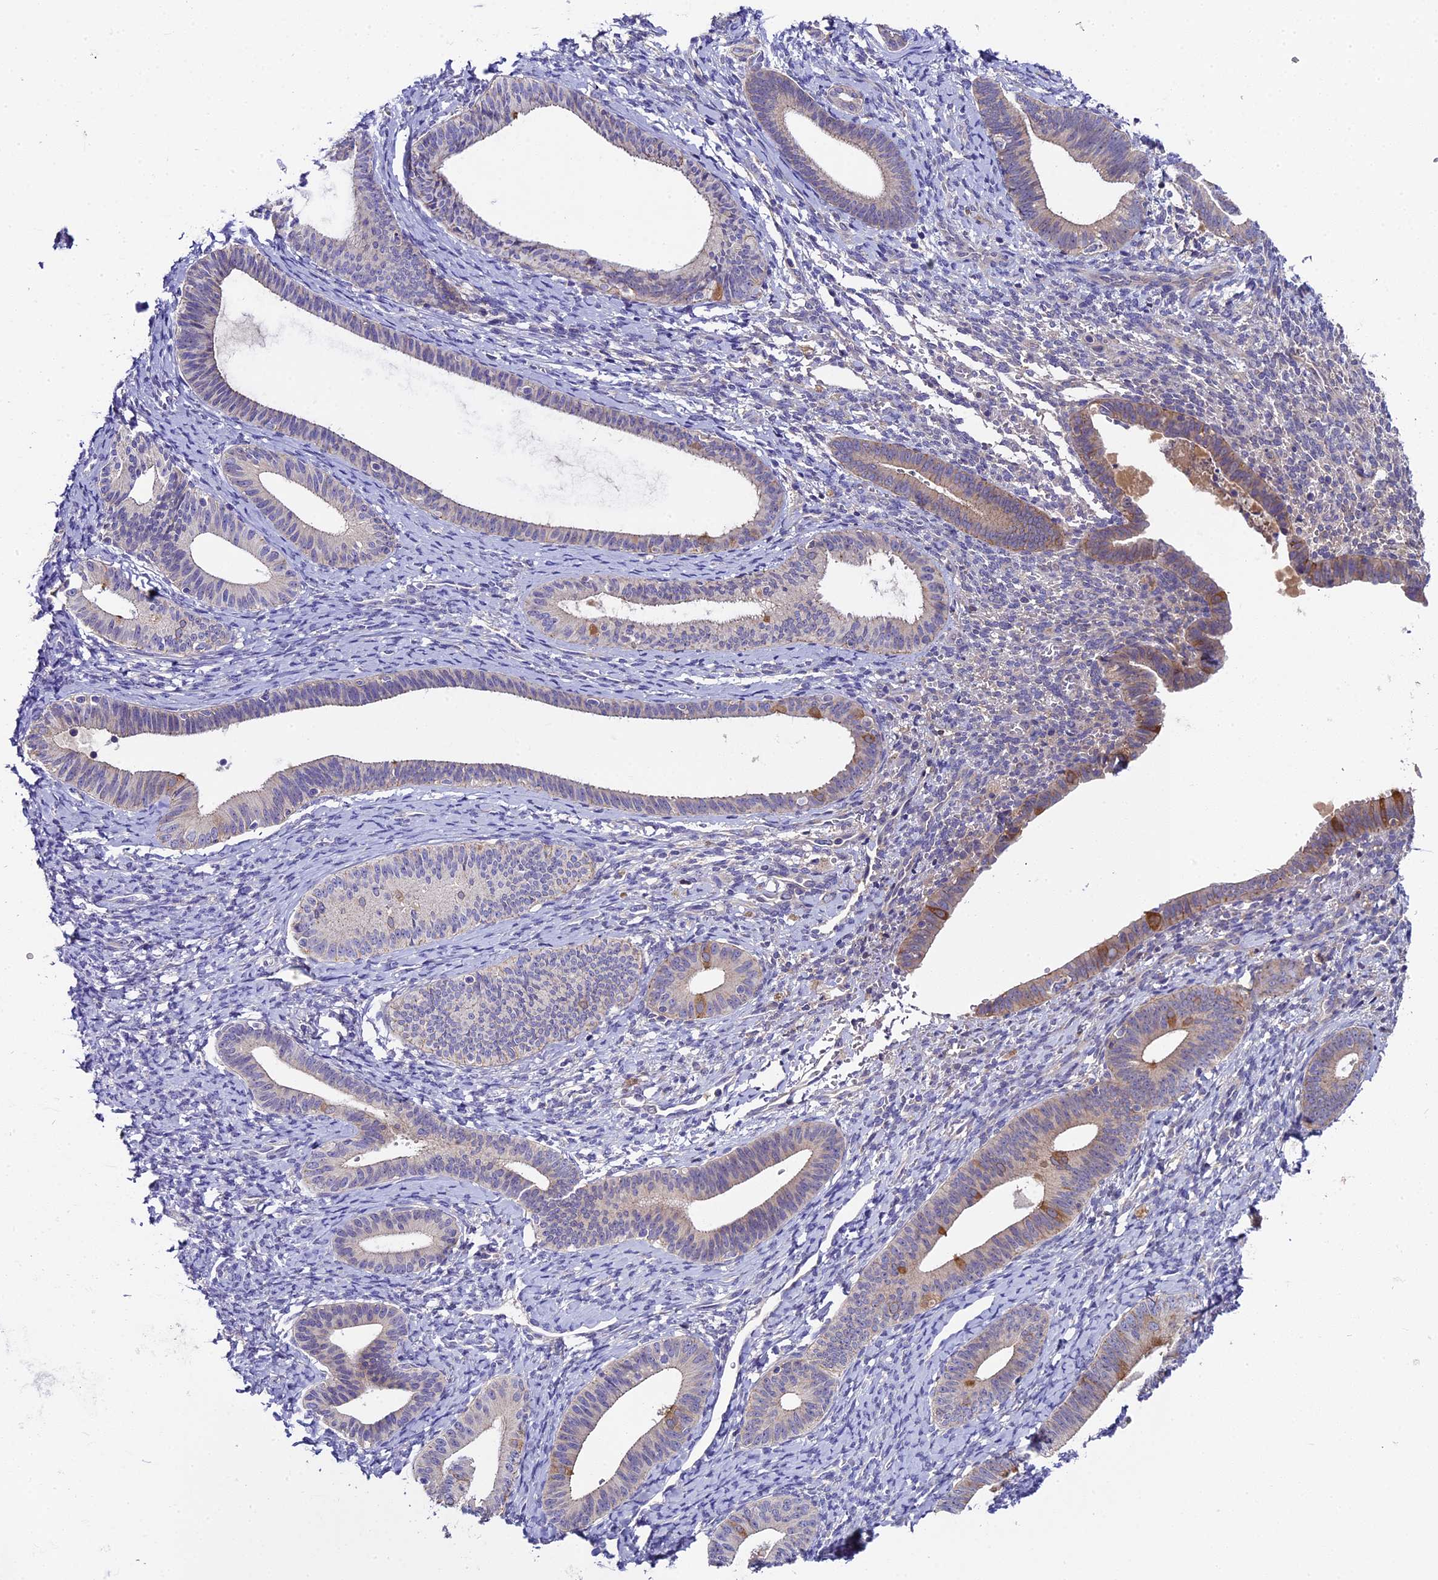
{"staining": {"intensity": "negative", "quantity": "none", "location": "none"}, "tissue": "endometrium", "cell_type": "Cells in endometrial stroma", "image_type": "normal", "snomed": [{"axis": "morphology", "description": "Normal tissue, NOS"}, {"axis": "topography", "description": "Endometrium"}], "caption": "Micrograph shows no significant protein staining in cells in endometrial stroma of benign endometrium.", "gene": "ENKD1", "patient": {"sex": "female", "age": 65}}